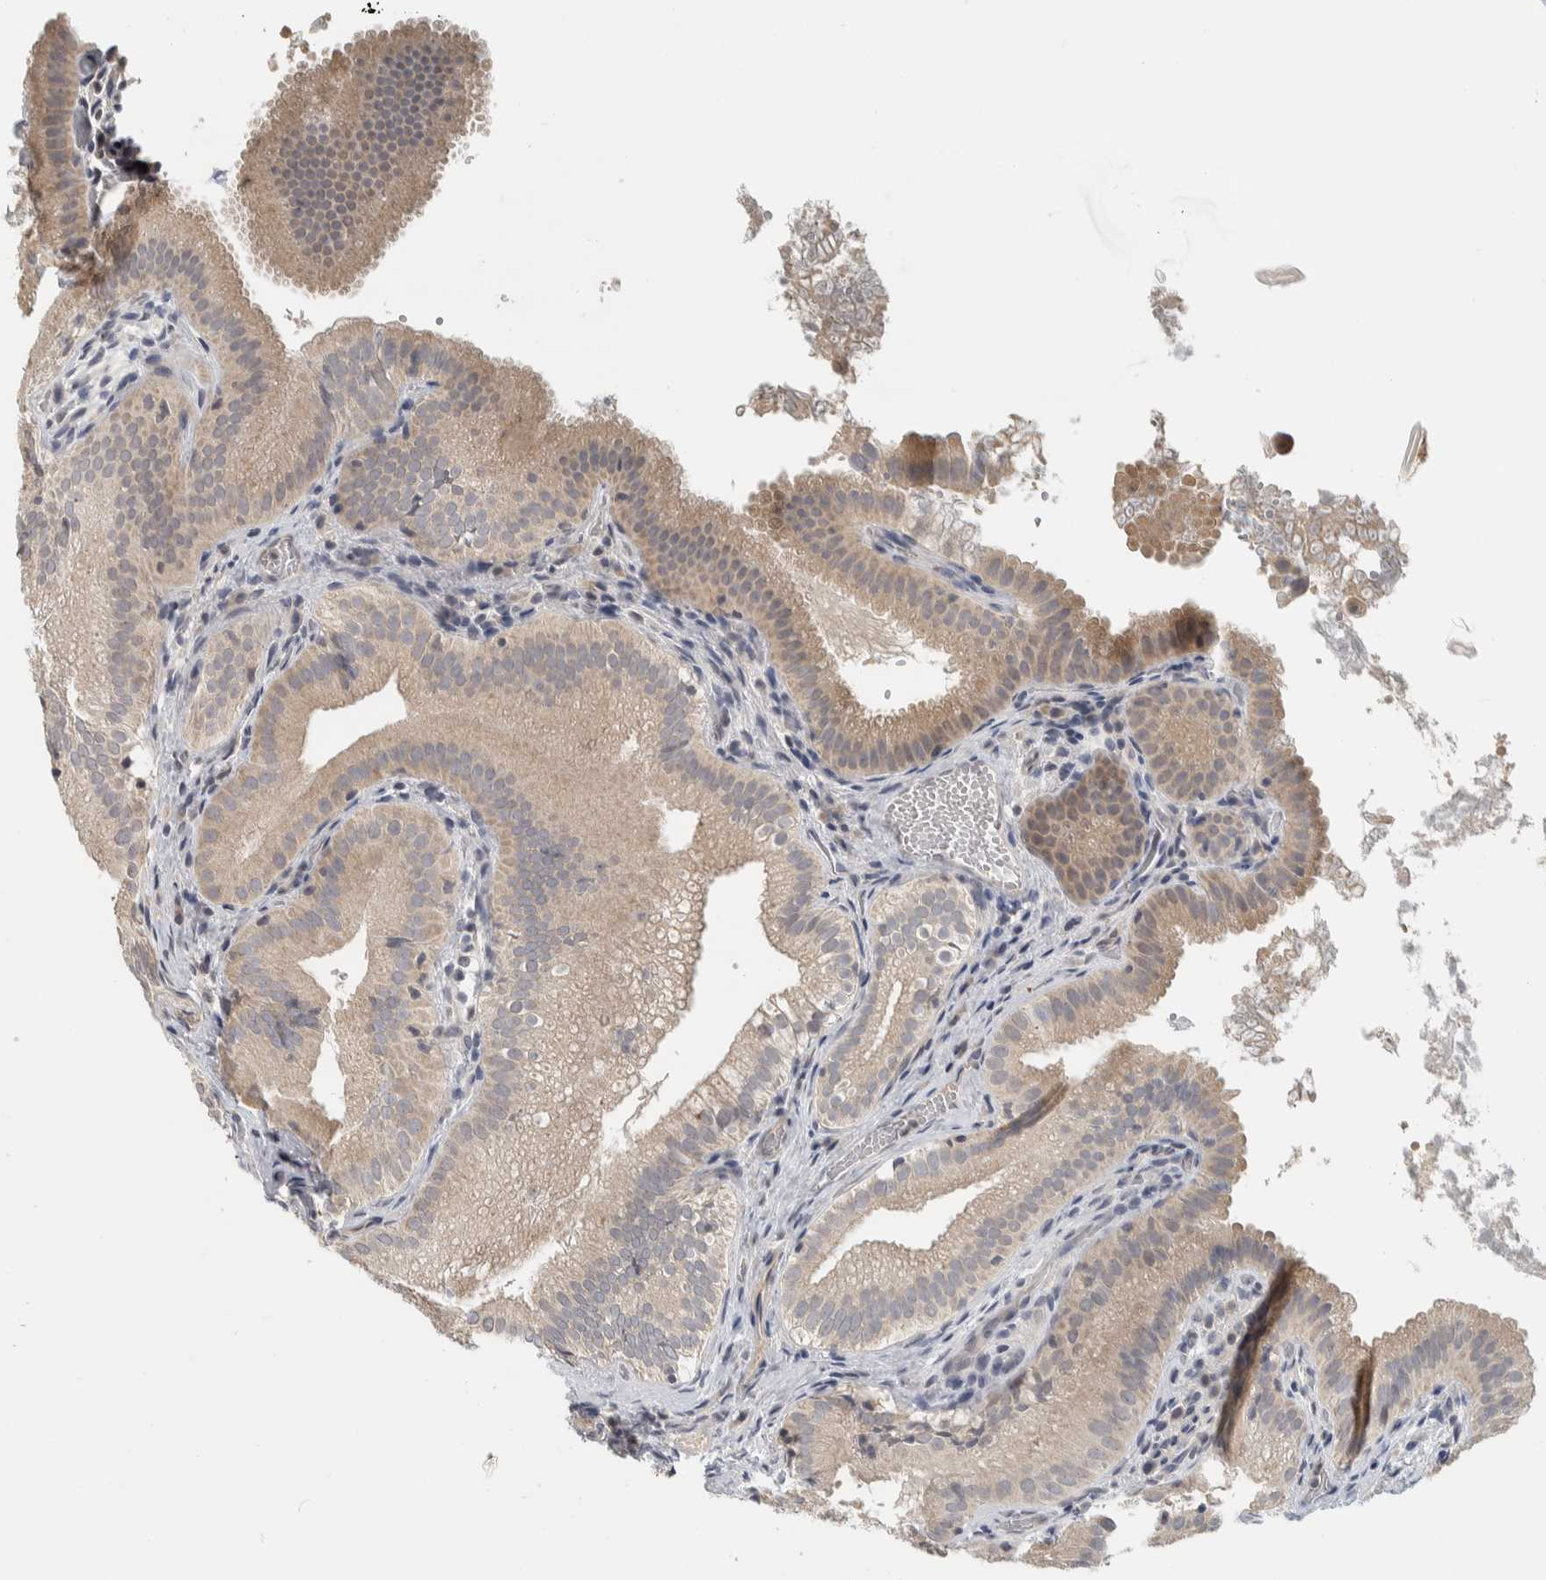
{"staining": {"intensity": "weak", "quantity": "25%-75%", "location": "cytoplasmic/membranous"}, "tissue": "gallbladder", "cell_type": "Glandular cells", "image_type": "normal", "snomed": [{"axis": "morphology", "description": "Normal tissue, NOS"}, {"axis": "topography", "description": "Gallbladder"}], "caption": "Immunohistochemical staining of normal human gallbladder reveals weak cytoplasmic/membranous protein positivity in approximately 25%-75% of glandular cells.", "gene": "AFP", "patient": {"sex": "female", "age": 30}}